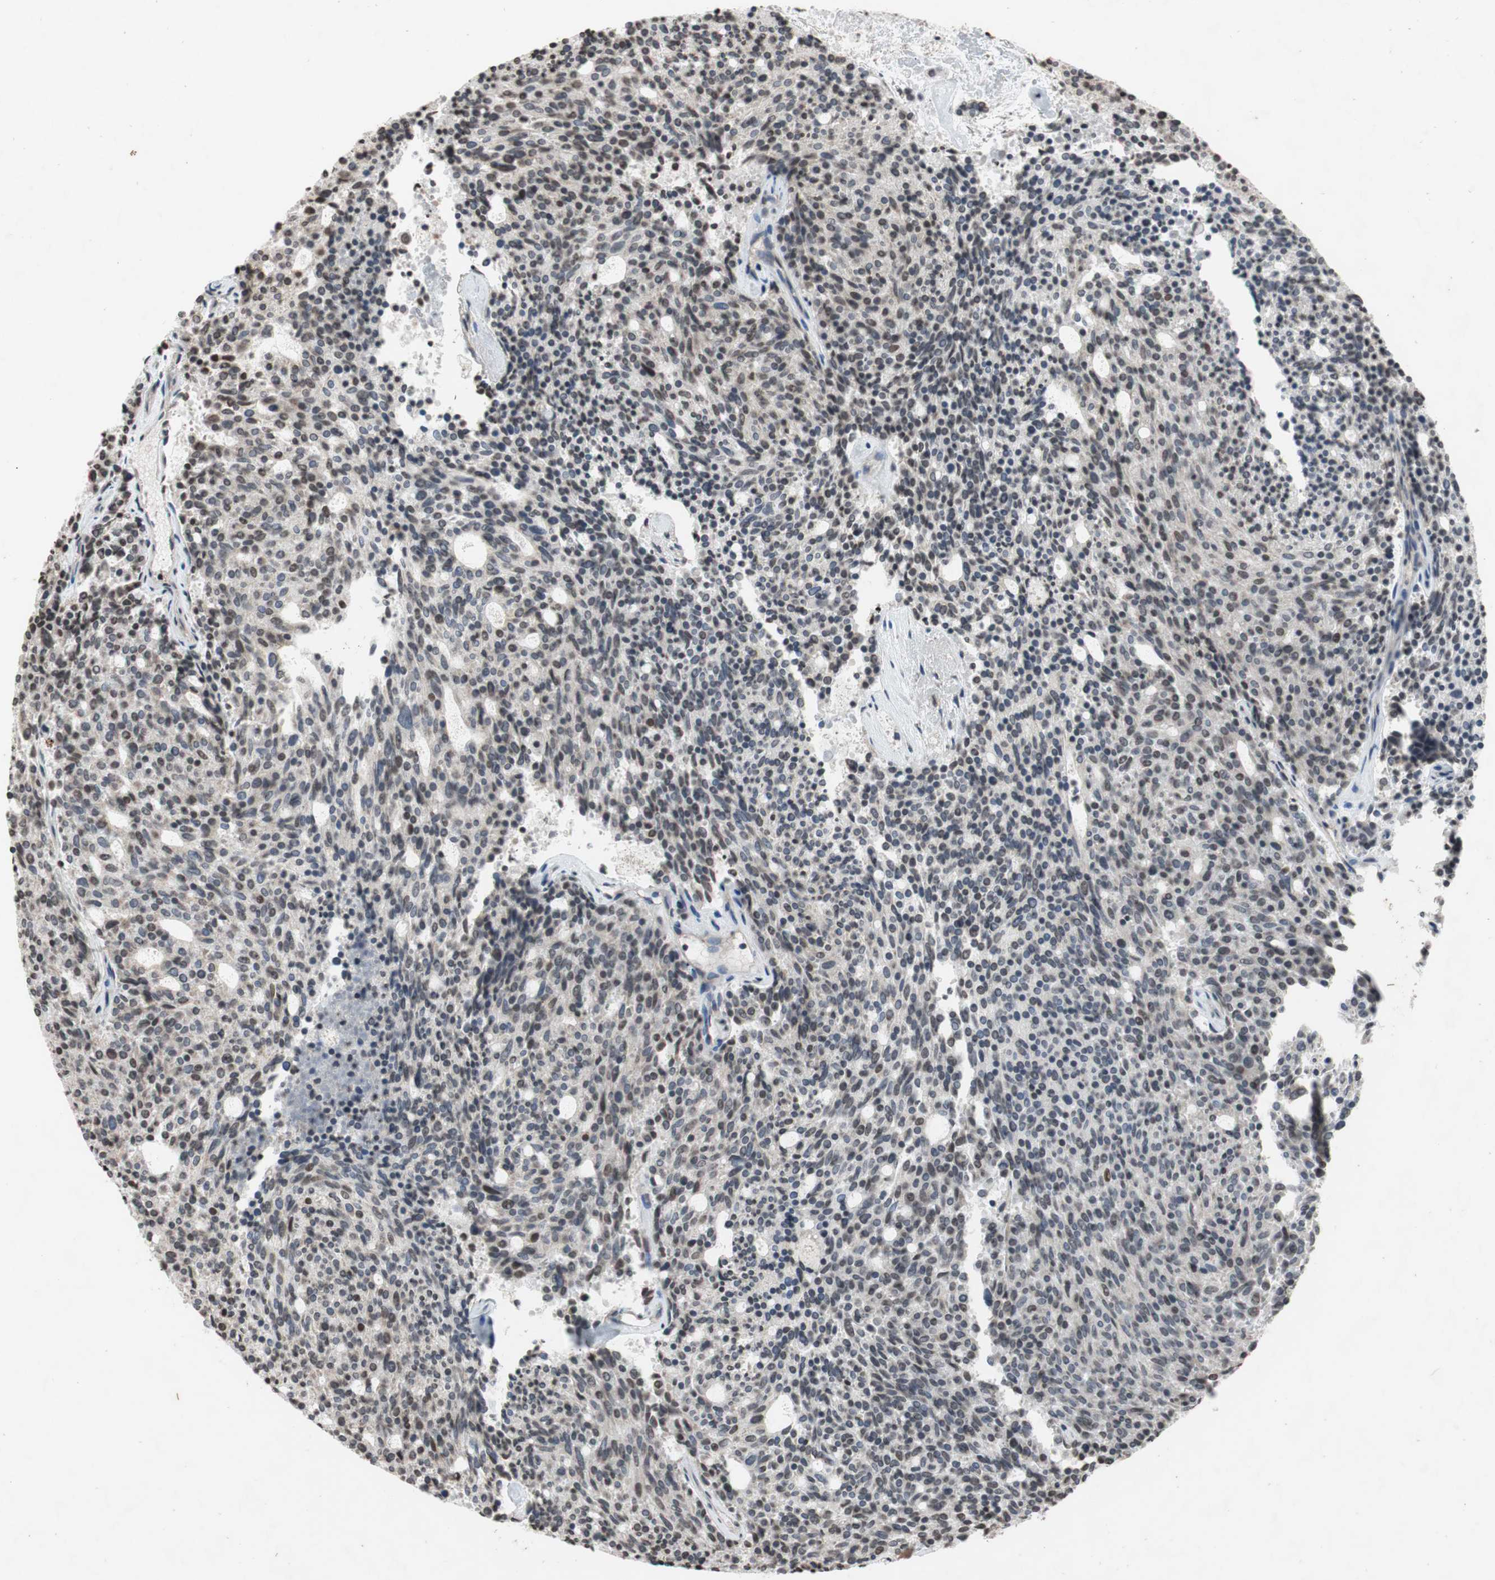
{"staining": {"intensity": "weak", "quantity": "25%-75%", "location": "nuclear"}, "tissue": "carcinoid", "cell_type": "Tumor cells", "image_type": "cancer", "snomed": [{"axis": "morphology", "description": "Carcinoid, malignant, NOS"}, {"axis": "topography", "description": "Pancreas"}], "caption": "Weak nuclear expression for a protein is identified in approximately 25%-75% of tumor cells of carcinoid using IHC.", "gene": "MCM6", "patient": {"sex": "female", "age": 54}}